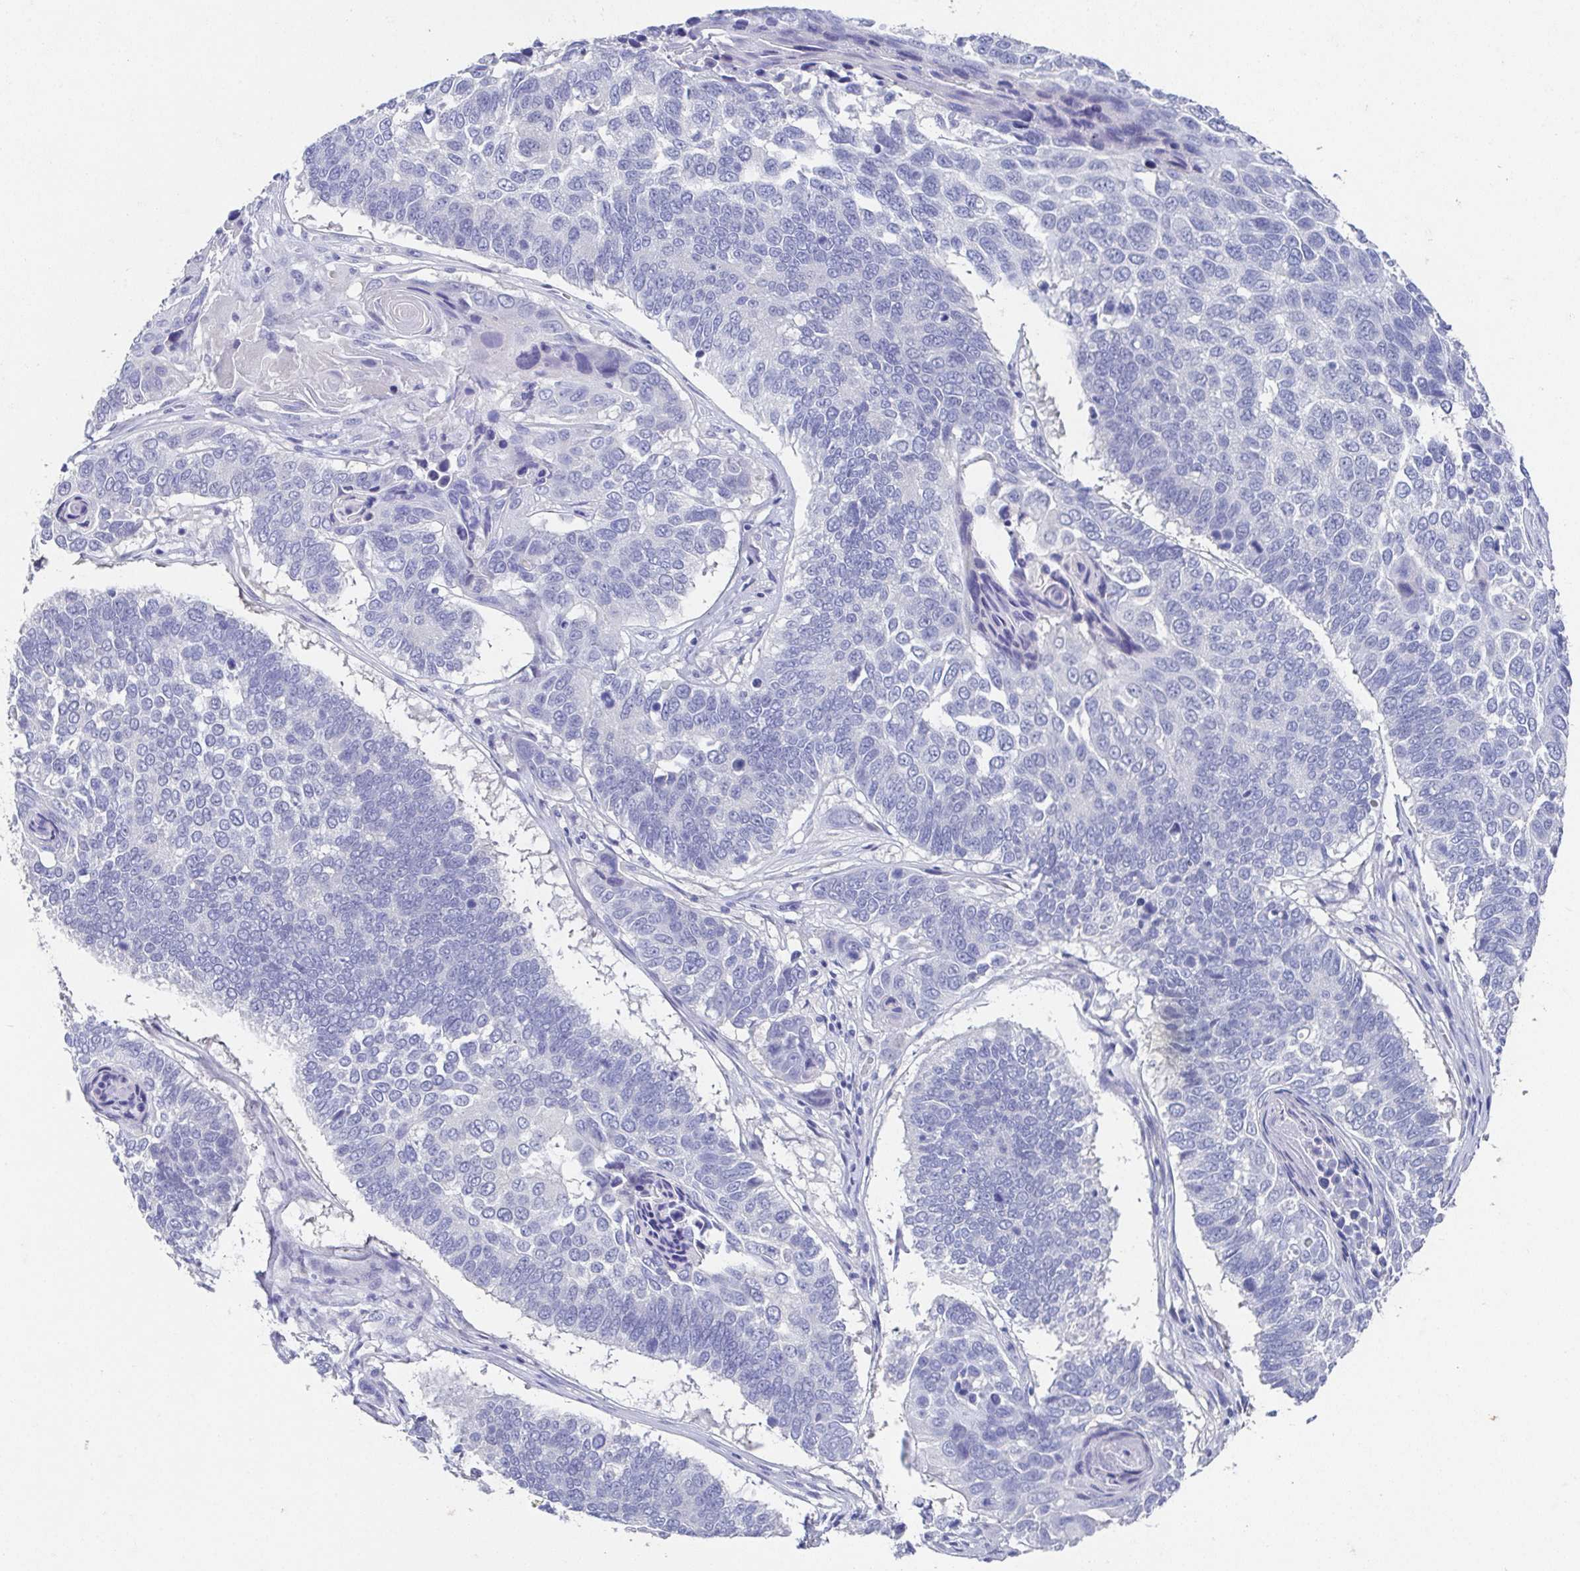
{"staining": {"intensity": "negative", "quantity": "none", "location": "none"}, "tissue": "lung cancer", "cell_type": "Tumor cells", "image_type": "cancer", "snomed": [{"axis": "morphology", "description": "Squamous cell carcinoma, NOS"}, {"axis": "topography", "description": "Lung"}], "caption": "Tumor cells are negative for protein expression in human squamous cell carcinoma (lung). The staining is performed using DAB brown chromogen with nuclei counter-stained in using hematoxylin.", "gene": "SSC4D", "patient": {"sex": "male", "age": 73}}